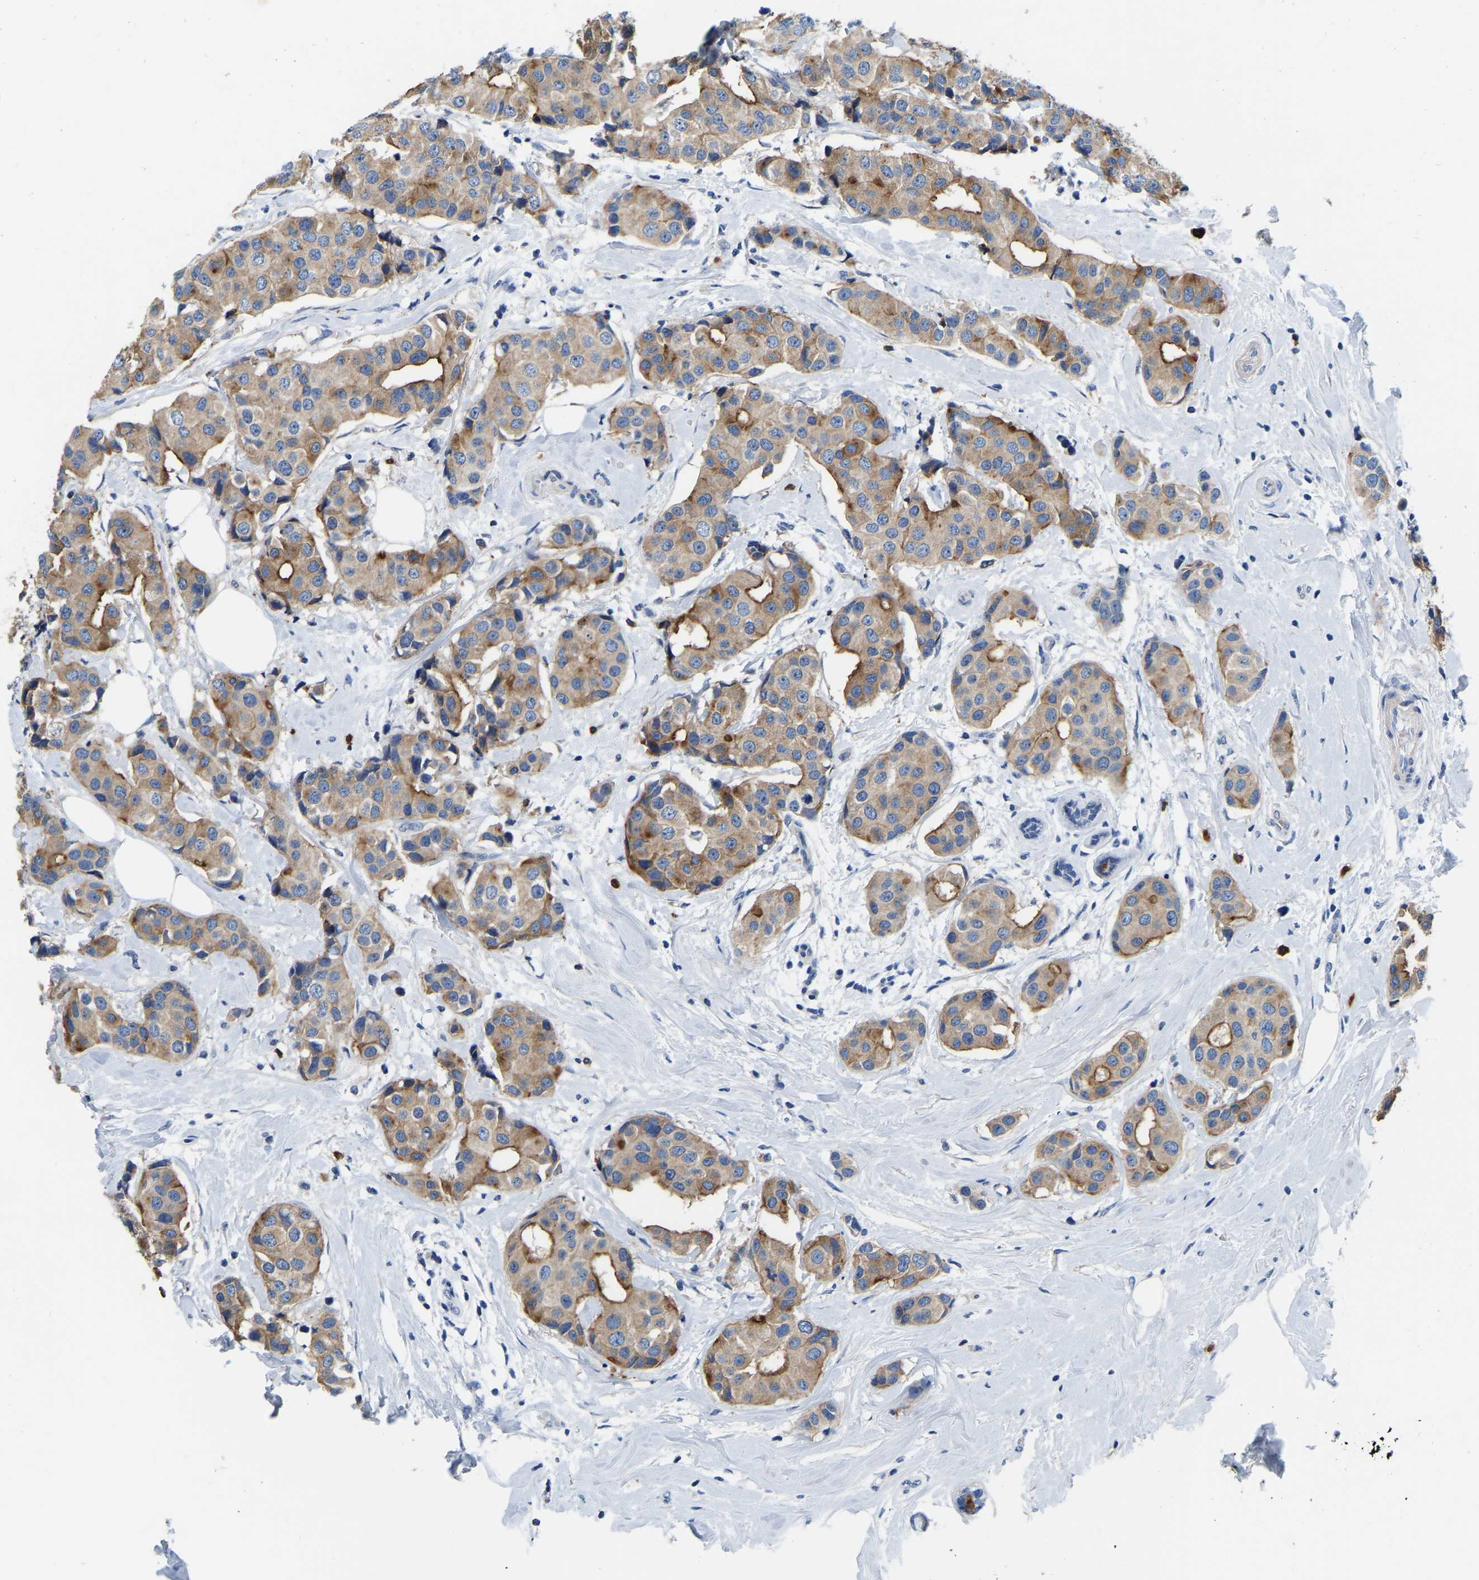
{"staining": {"intensity": "moderate", "quantity": ">75%", "location": "cytoplasmic/membranous"}, "tissue": "breast cancer", "cell_type": "Tumor cells", "image_type": "cancer", "snomed": [{"axis": "morphology", "description": "Normal tissue, NOS"}, {"axis": "morphology", "description": "Duct carcinoma"}, {"axis": "topography", "description": "Breast"}], "caption": "Breast cancer (invasive ductal carcinoma) tissue shows moderate cytoplasmic/membranous expression in approximately >75% of tumor cells (DAB (3,3'-diaminobenzidine) IHC, brown staining for protein, blue staining for nuclei).", "gene": "RAB27B", "patient": {"sex": "female", "age": 39}}